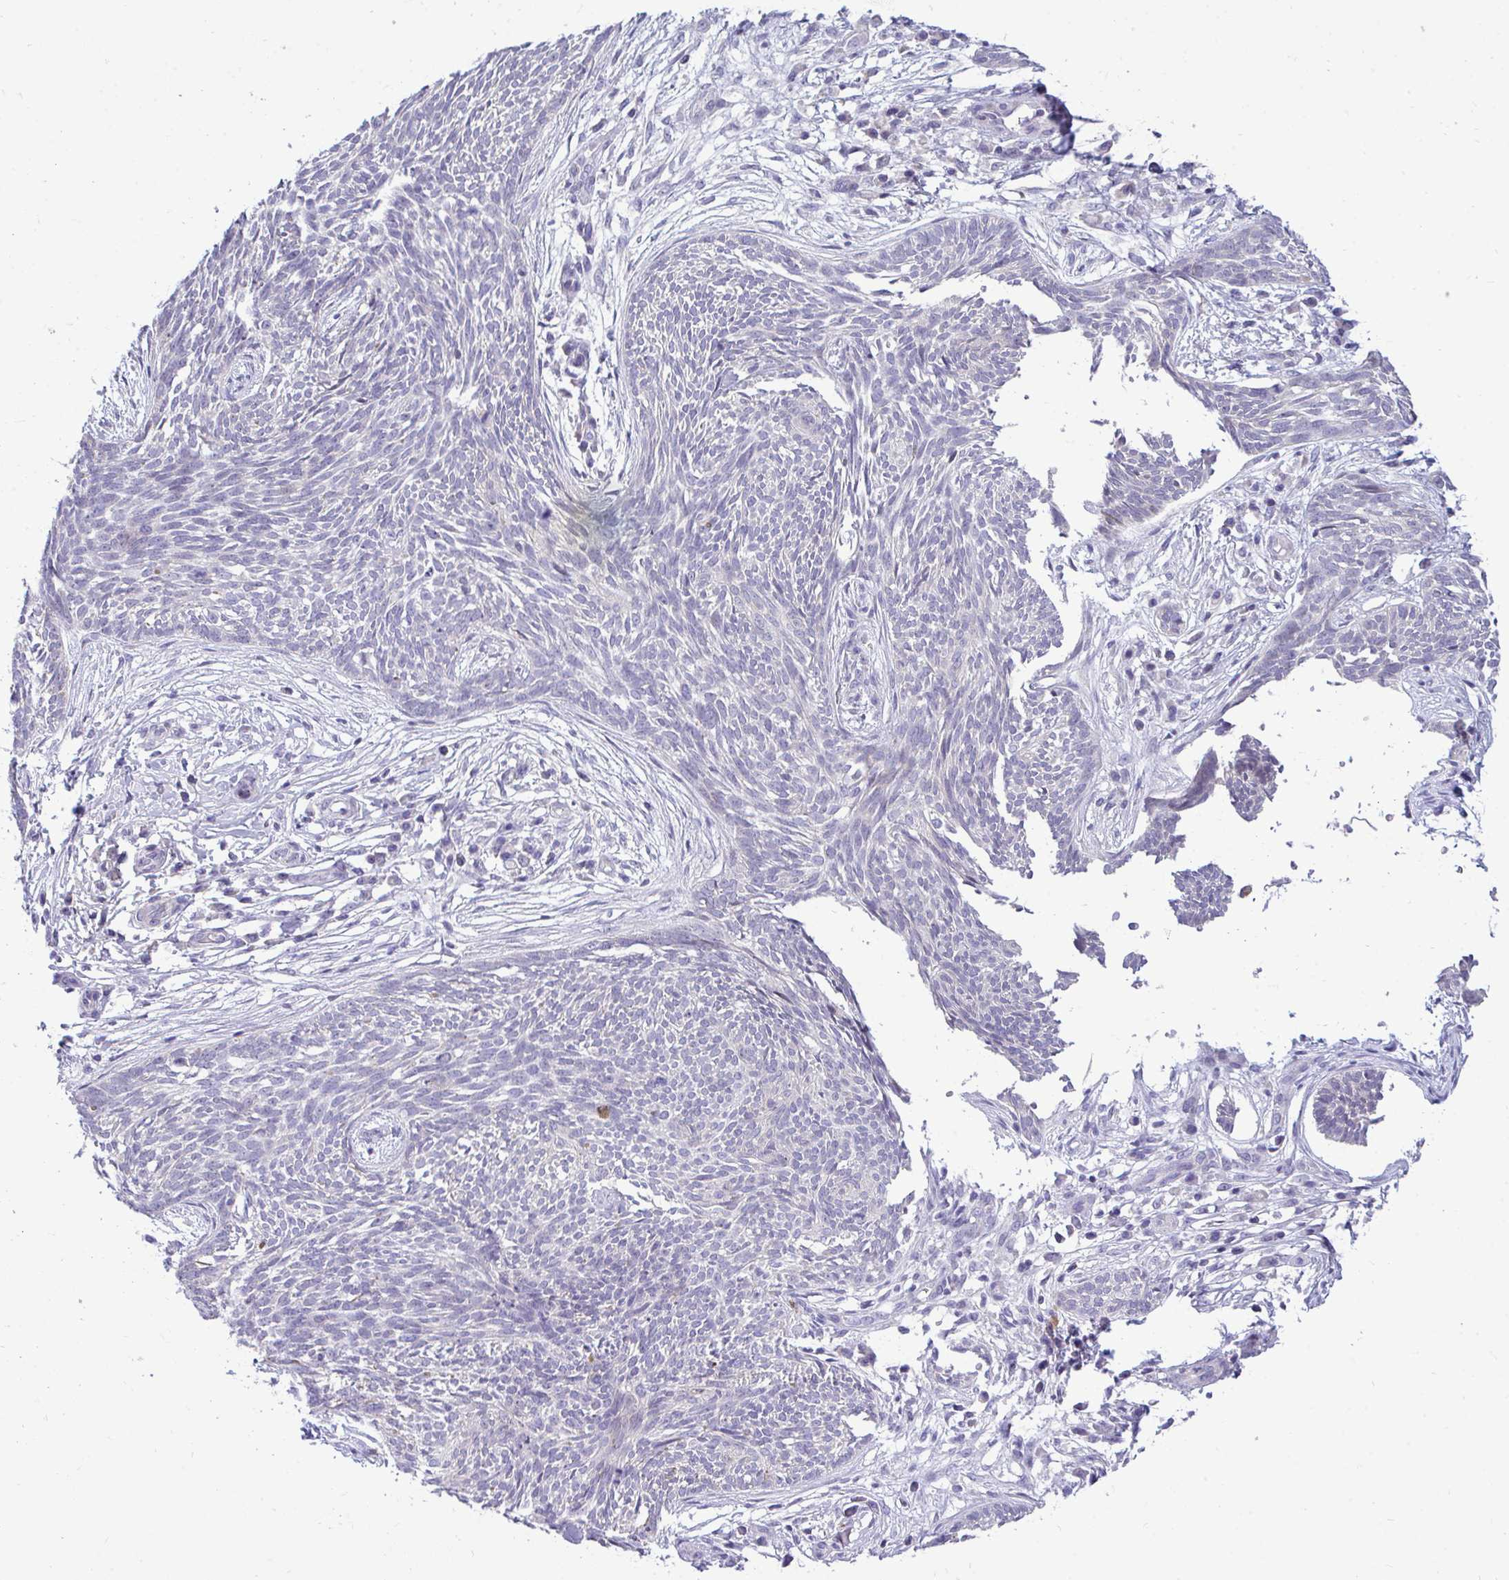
{"staining": {"intensity": "negative", "quantity": "none", "location": "none"}, "tissue": "skin cancer", "cell_type": "Tumor cells", "image_type": "cancer", "snomed": [{"axis": "morphology", "description": "Basal cell carcinoma"}, {"axis": "topography", "description": "Skin"}, {"axis": "topography", "description": "Skin, foot"}], "caption": "A photomicrograph of skin basal cell carcinoma stained for a protein shows no brown staining in tumor cells.", "gene": "PIGK", "patient": {"sex": "female", "age": 86}}